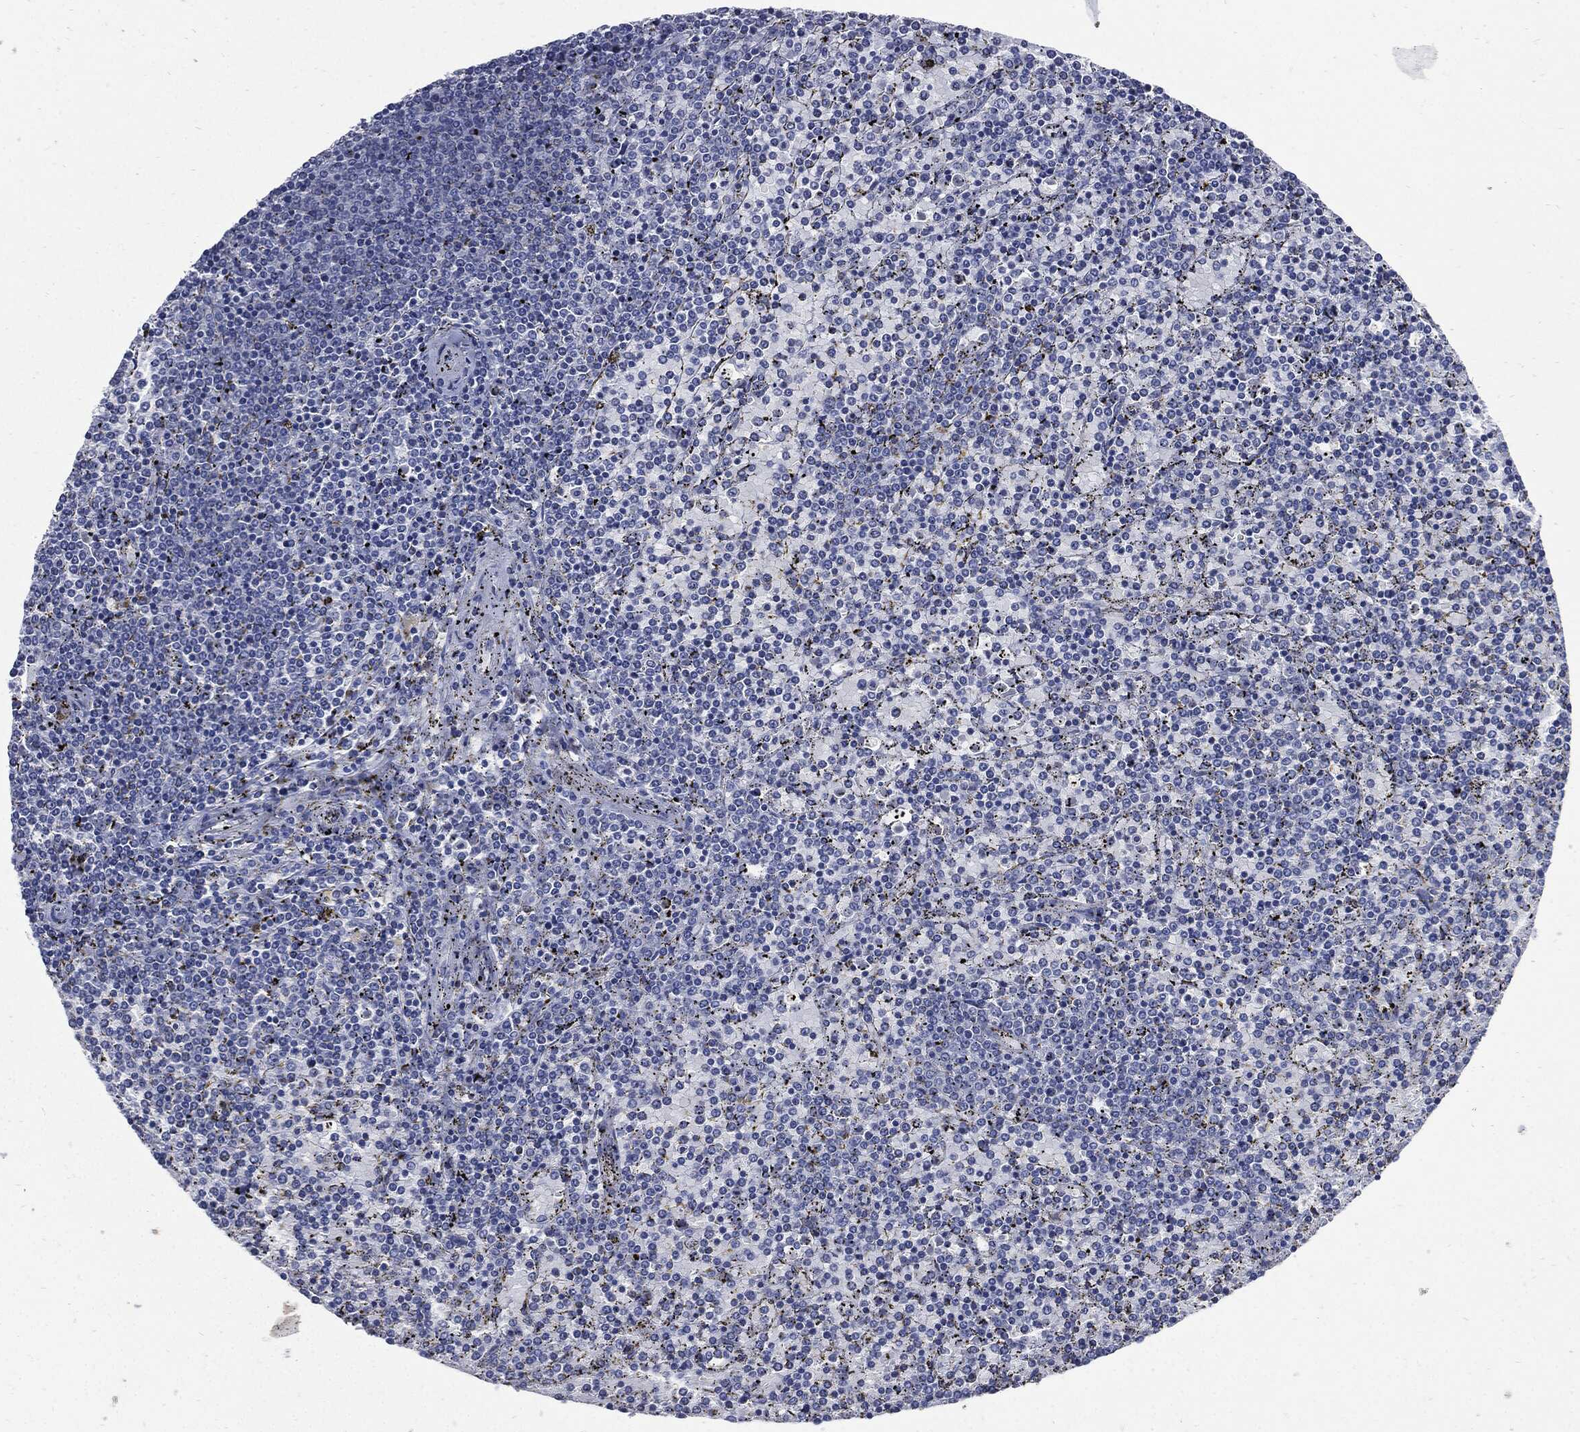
{"staining": {"intensity": "negative", "quantity": "none", "location": "none"}, "tissue": "lymphoma", "cell_type": "Tumor cells", "image_type": "cancer", "snomed": [{"axis": "morphology", "description": "Malignant lymphoma, non-Hodgkin's type, Low grade"}, {"axis": "topography", "description": "Spleen"}], "caption": "Immunohistochemistry micrograph of neoplastic tissue: human malignant lymphoma, non-Hodgkin's type (low-grade) stained with DAB (3,3'-diaminobenzidine) shows no significant protein staining in tumor cells. The staining was performed using DAB (3,3'-diaminobenzidine) to visualize the protein expression in brown, while the nuclei were stained in blue with hematoxylin (Magnification: 20x).", "gene": "CPE", "patient": {"sex": "female", "age": 77}}